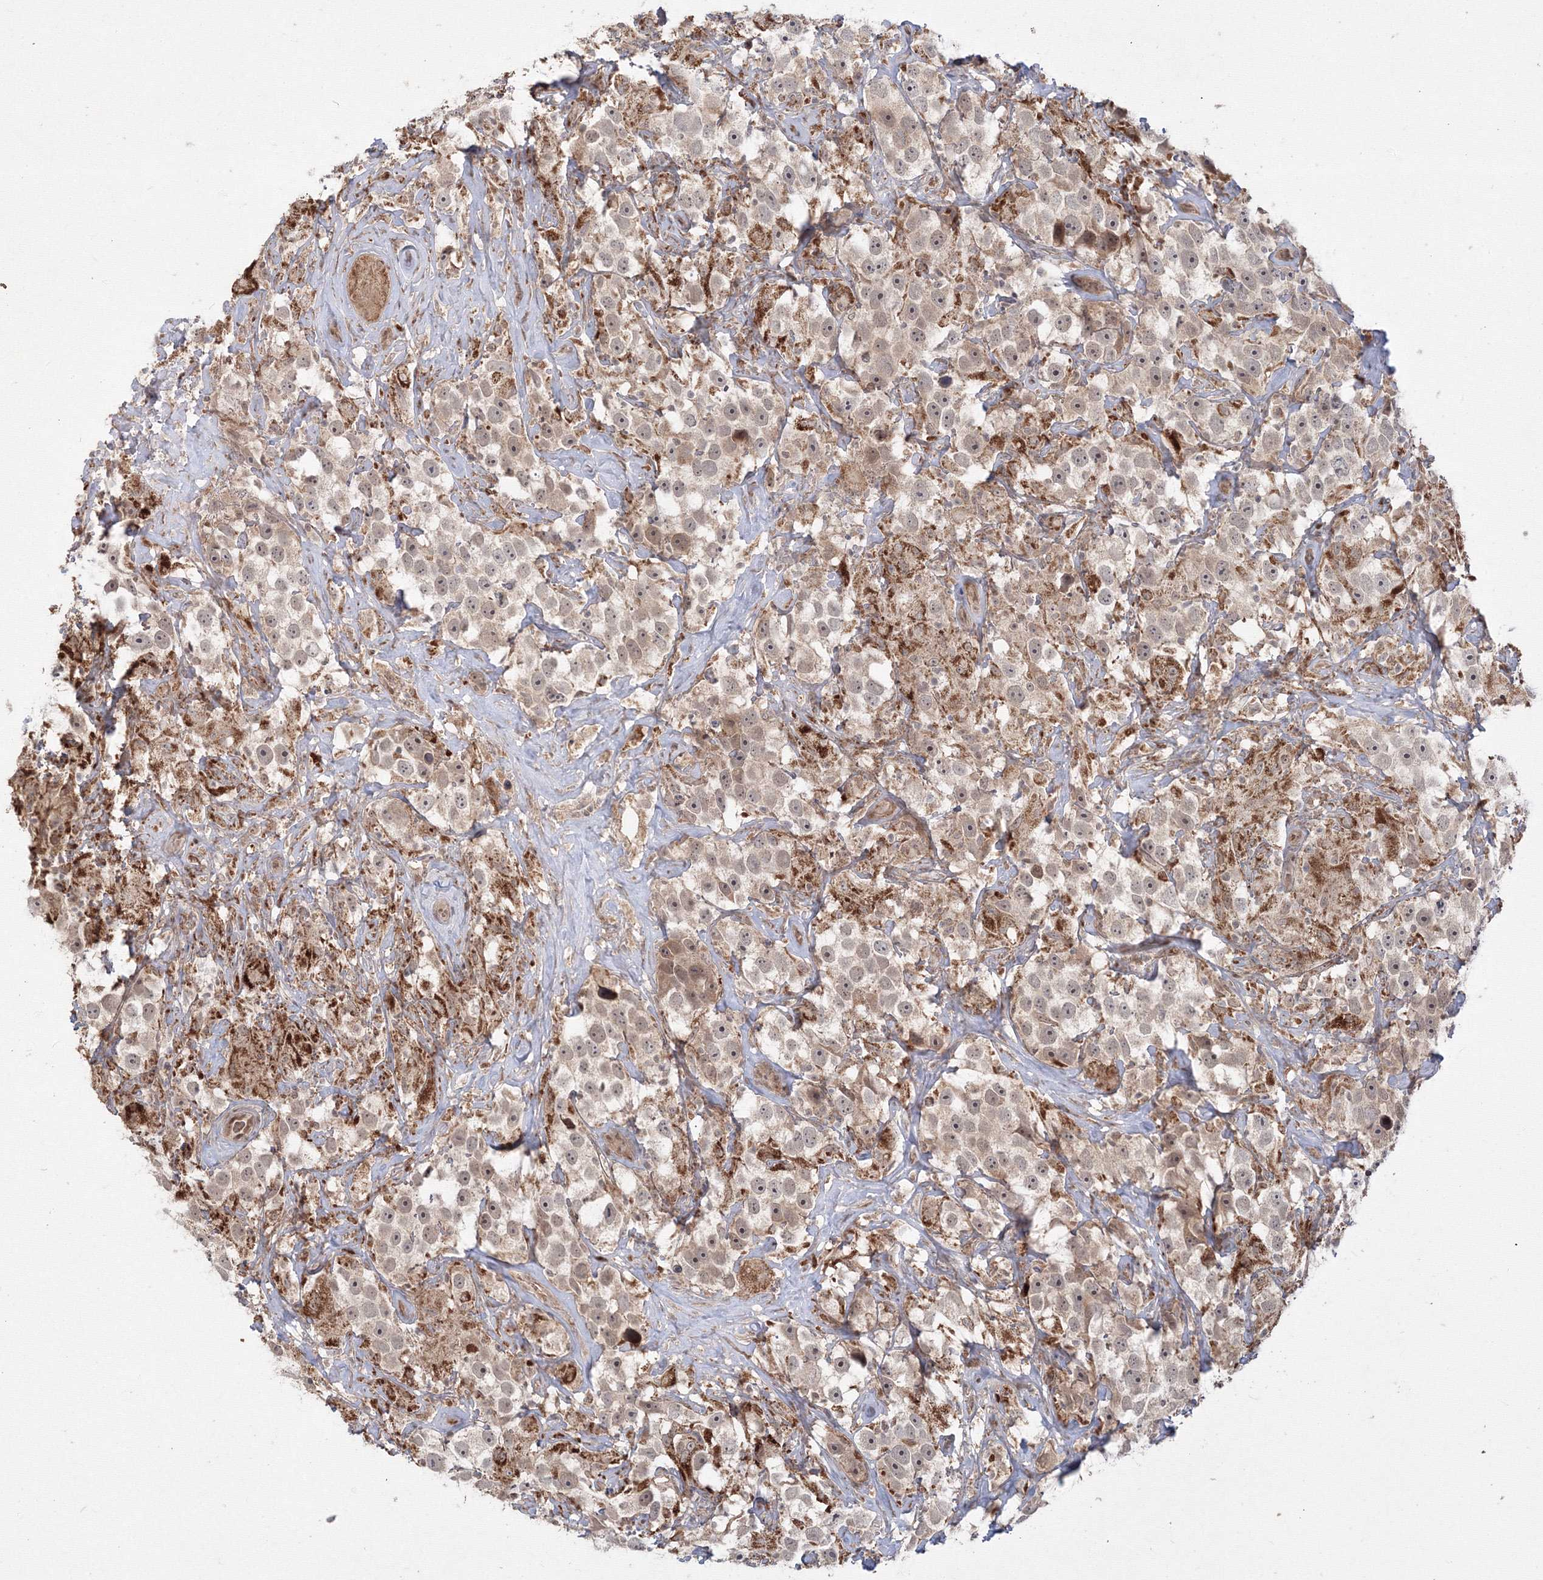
{"staining": {"intensity": "weak", "quantity": "25%-75%", "location": "nuclear"}, "tissue": "testis cancer", "cell_type": "Tumor cells", "image_type": "cancer", "snomed": [{"axis": "morphology", "description": "Seminoma, NOS"}, {"axis": "topography", "description": "Testis"}], "caption": "Tumor cells display low levels of weak nuclear staining in about 25%-75% of cells in seminoma (testis).", "gene": "COPS4", "patient": {"sex": "male", "age": 49}}